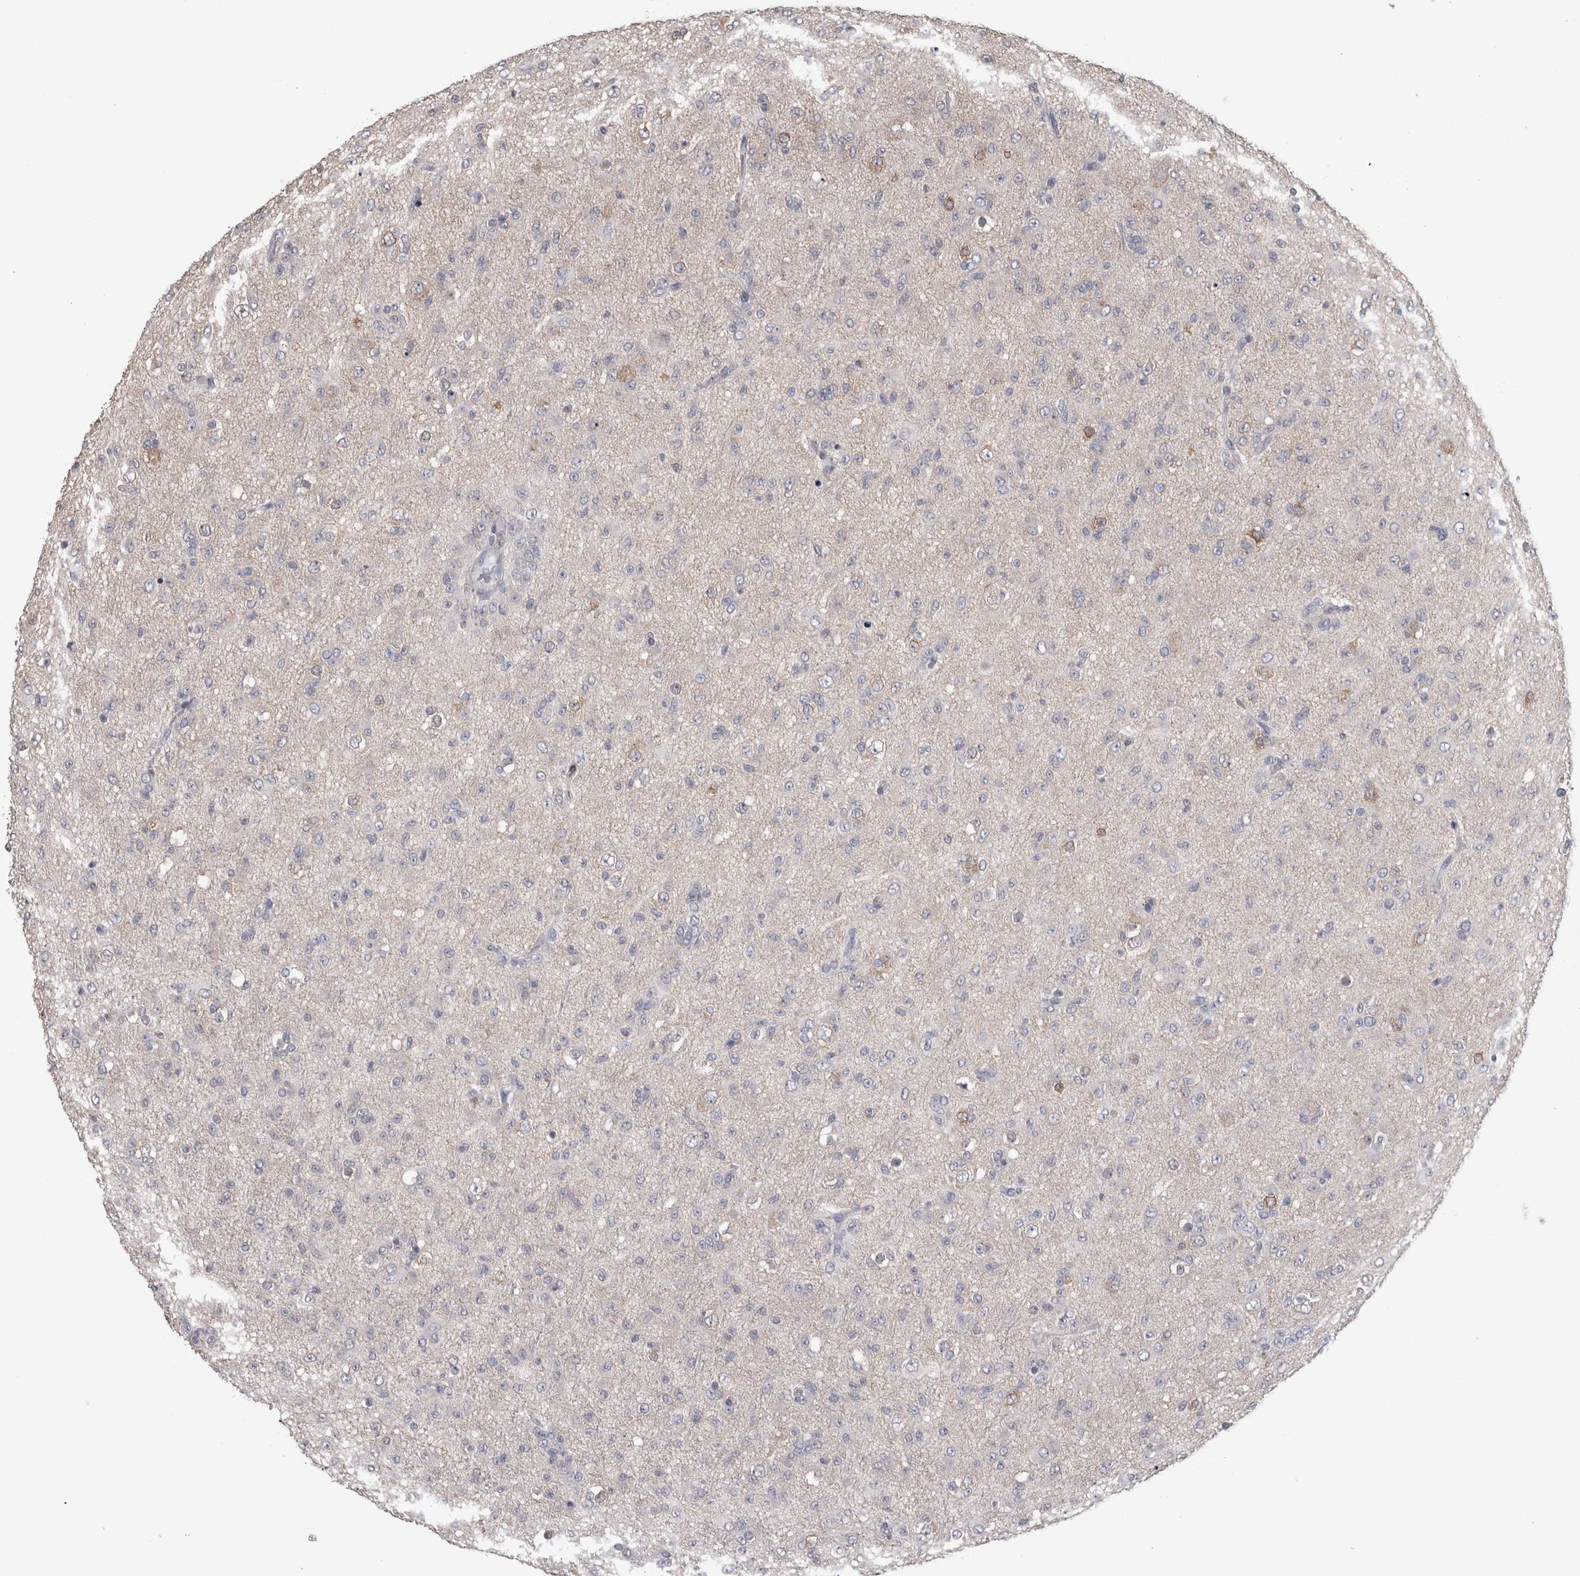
{"staining": {"intensity": "negative", "quantity": "none", "location": "none"}, "tissue": "glioma", "cell_type": "Tumor cells", "image_type": "cancer", "snomed": [{"axis": "morphology", "description": "Glioma, malignant, Low grade"}, {"axis": "topography", "description": "Brain"}], "caption": "This photomicrograph is of glioma stained with IHC to label a protein in brown with the nuclei are counter-stained blue. There is no staining in tumor cells.", "gene": "DDX6", "patient": {"sex": "male", "age": 65}}